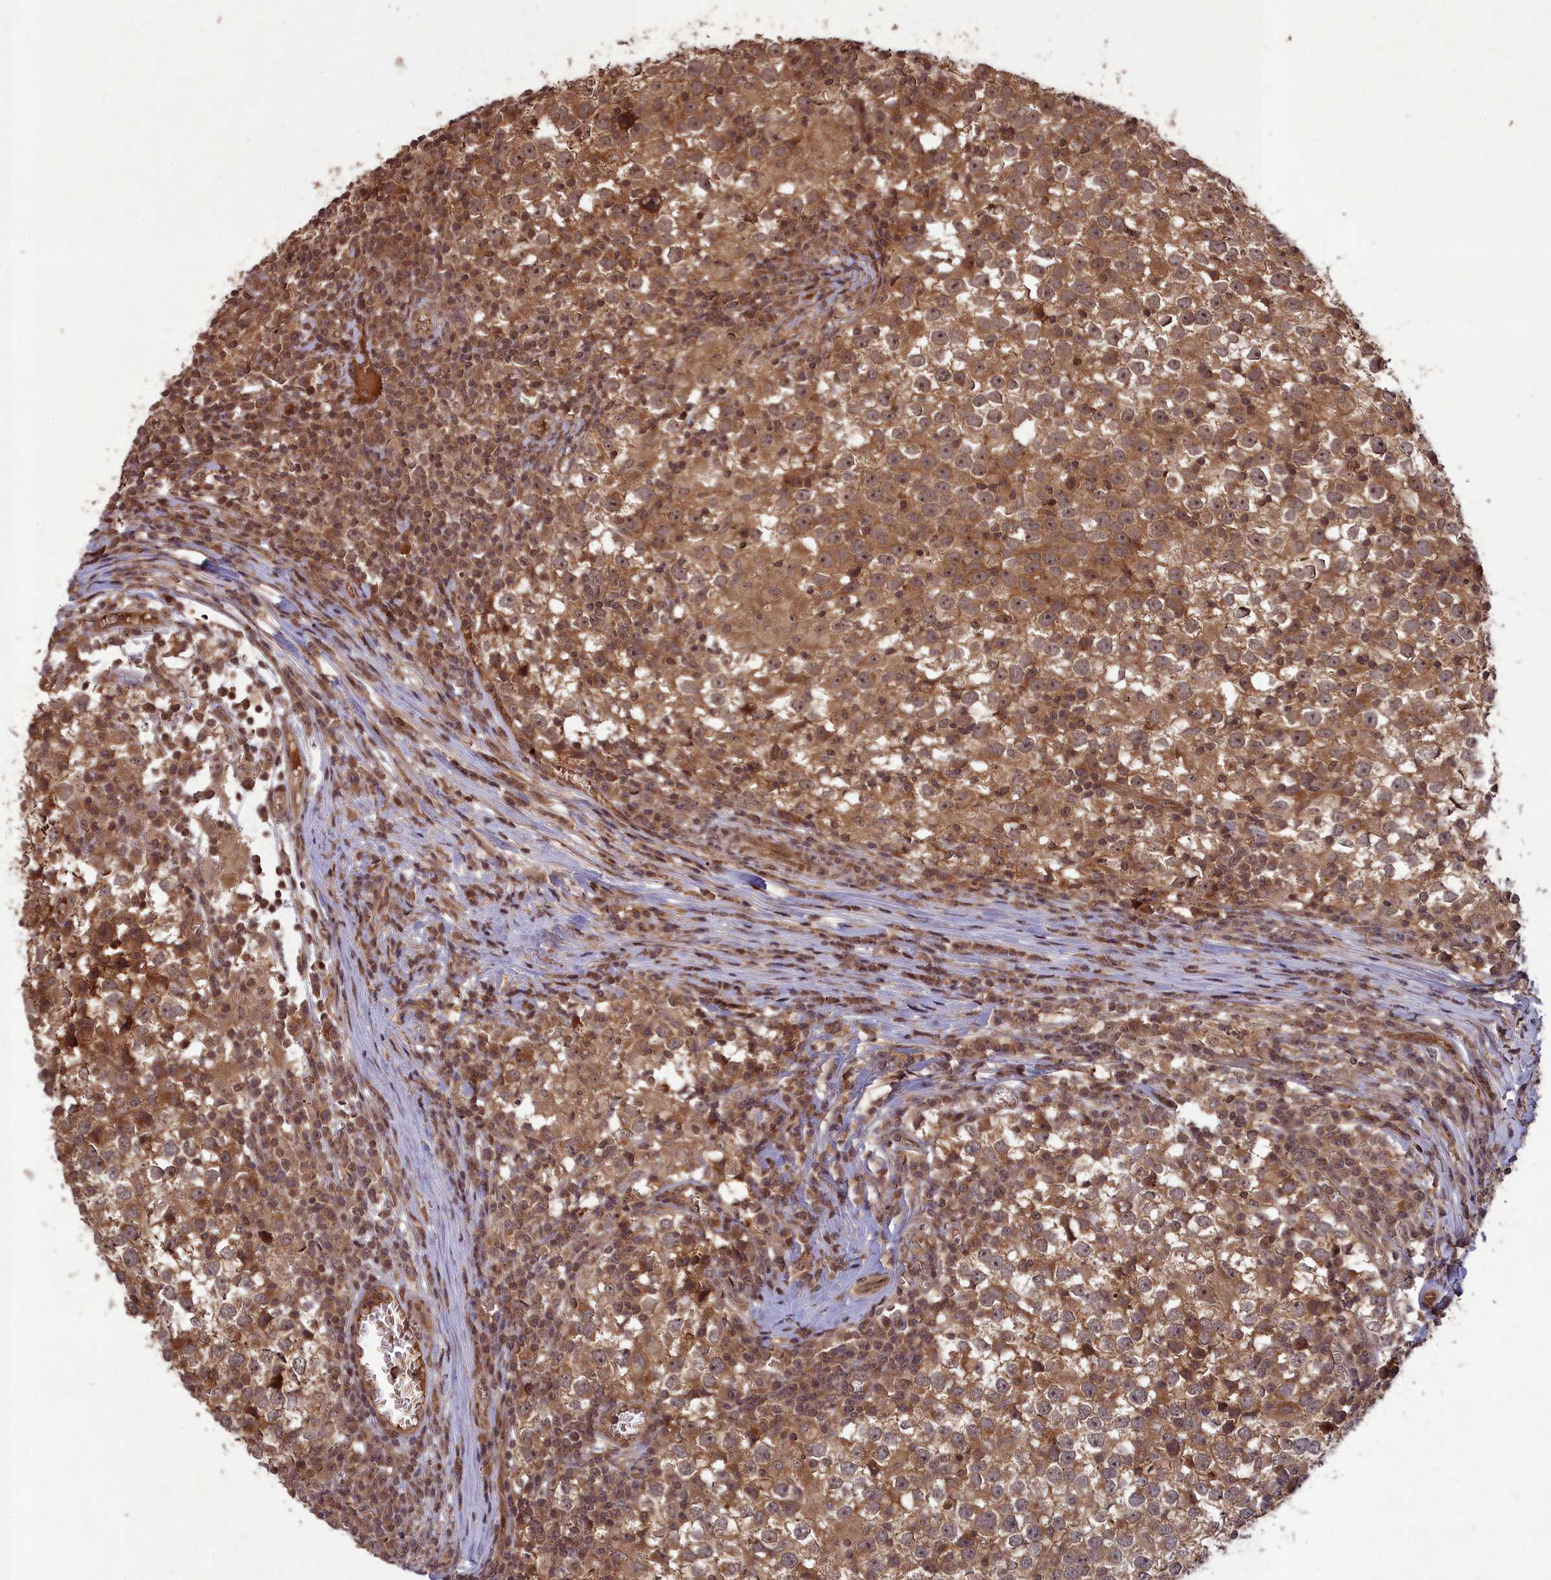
{"staining": {"intensity": "moderate", "quantity": ">75%", "location": "cytoplasmic/membranous"}, "tissue": "testis cancer", "cell_type": "Tumor cells", "image_type": "cancer", "snomed": [{"axis": "morphology", "description": "Seminoma, NOS"}, {"axis": "topography", "description": "Testis"}], "caption": "Tumor cells exhibit moderate cytoplasmic/membranous staining in about >75% of cells in testis cancer.", "gene": "SRMS", "patient": {"sex": "male", "age": 65}}